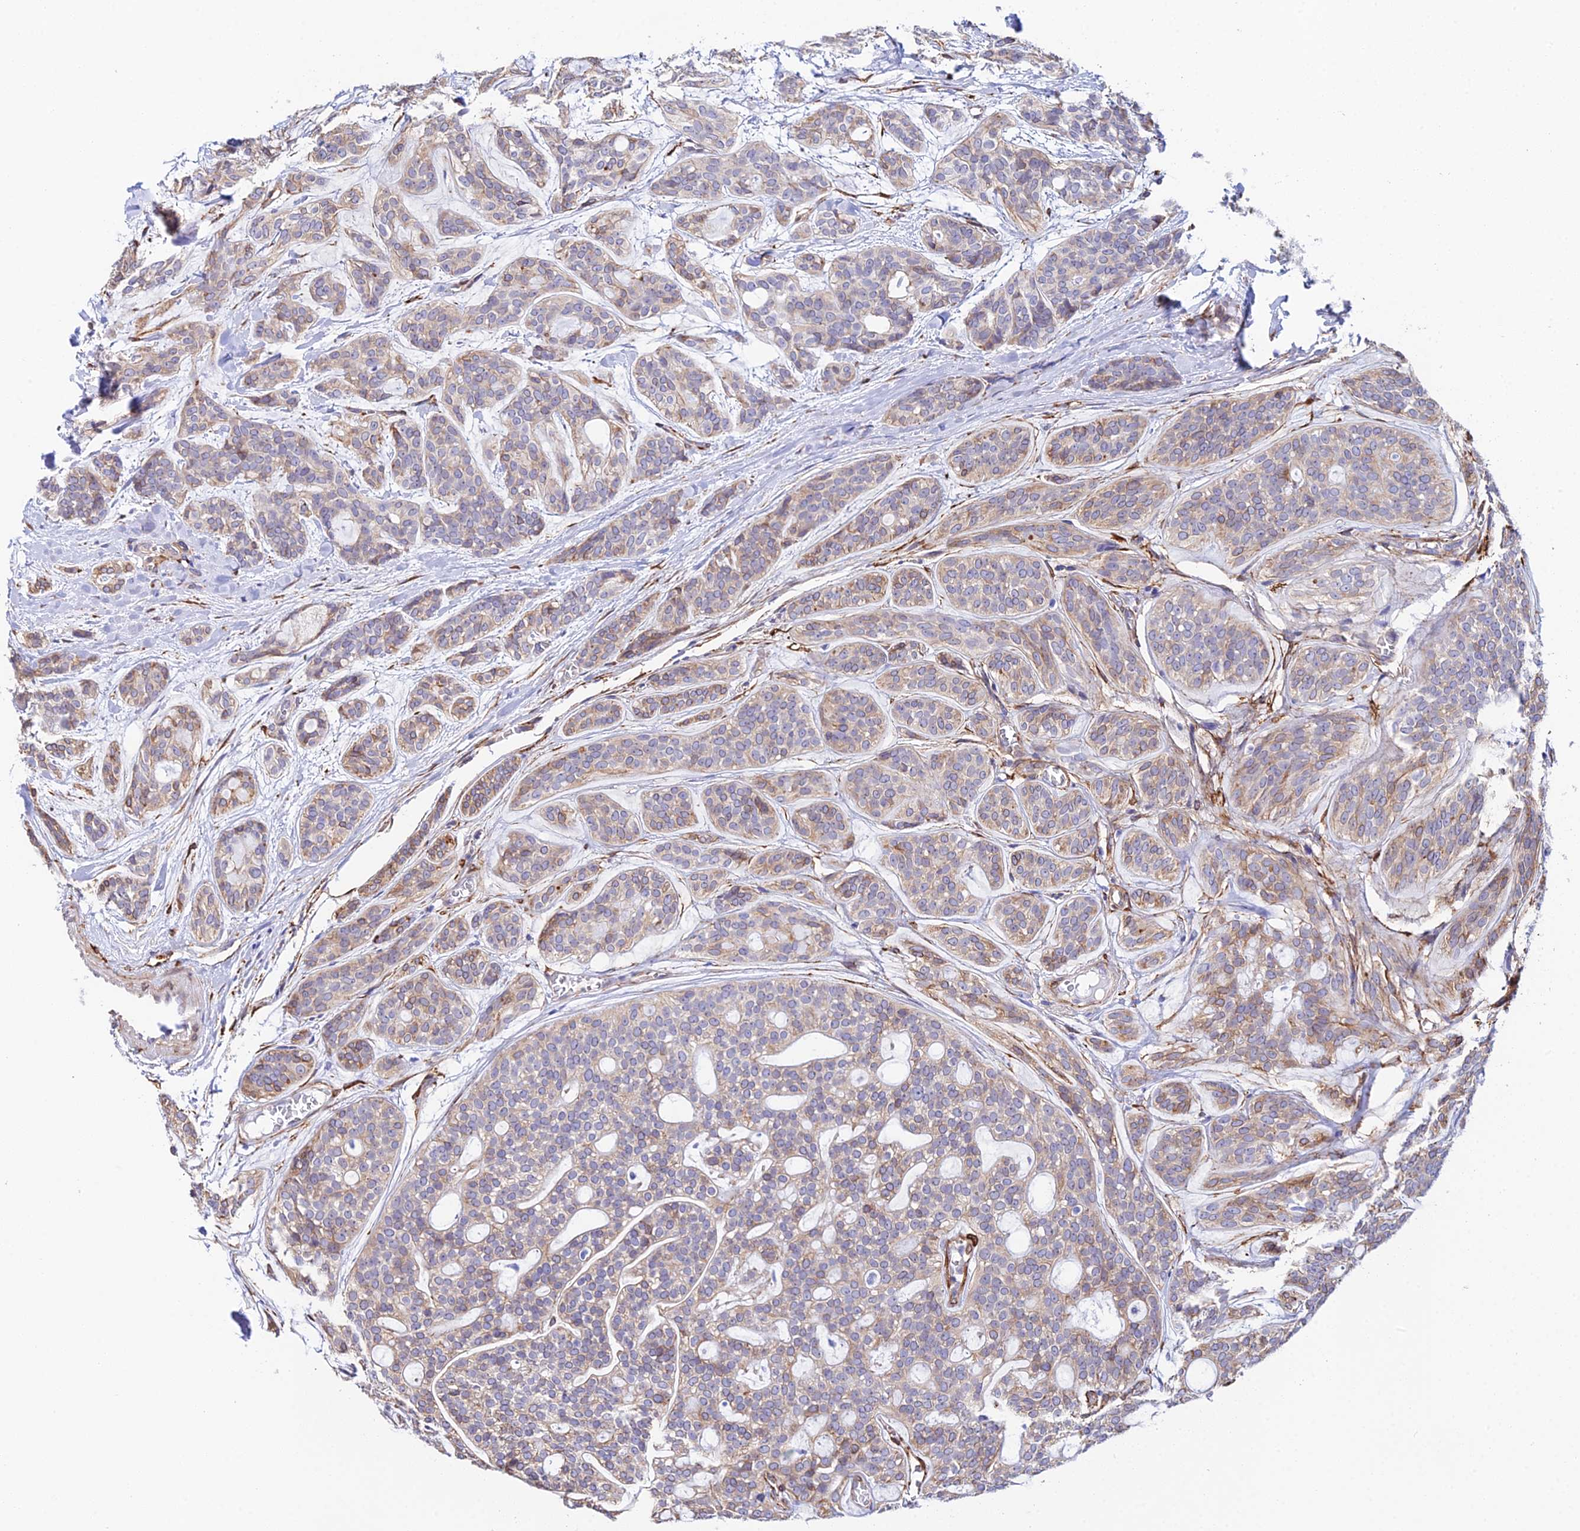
{"staining": {"intensity": "moderate", "quantity": "25%-75%", "location": "cytoplasmic/membranous"}, "tissue": "head and neck cancer", "cell_type": "Tumor cells", "image_type": "cancer", "snomed": [{"axis": "morphology", "description": "Adenocarcinoma, NOS"}, {"axis": "topography", "description": "Head-Neck"}], "caption": "An IHC micrograph of neoplastic tissue is shown. Protein staining in brown labels moderate cytoplasmic/membranous positivity in head and neck adenocarcinoma within tumor cells. Using DAB (brown) and hematoxylin (blue) stains, captured at high magnification using brightfield microscopy.", "gene": "MXRA7", "patient": {"sex": "male", "age": 66}}